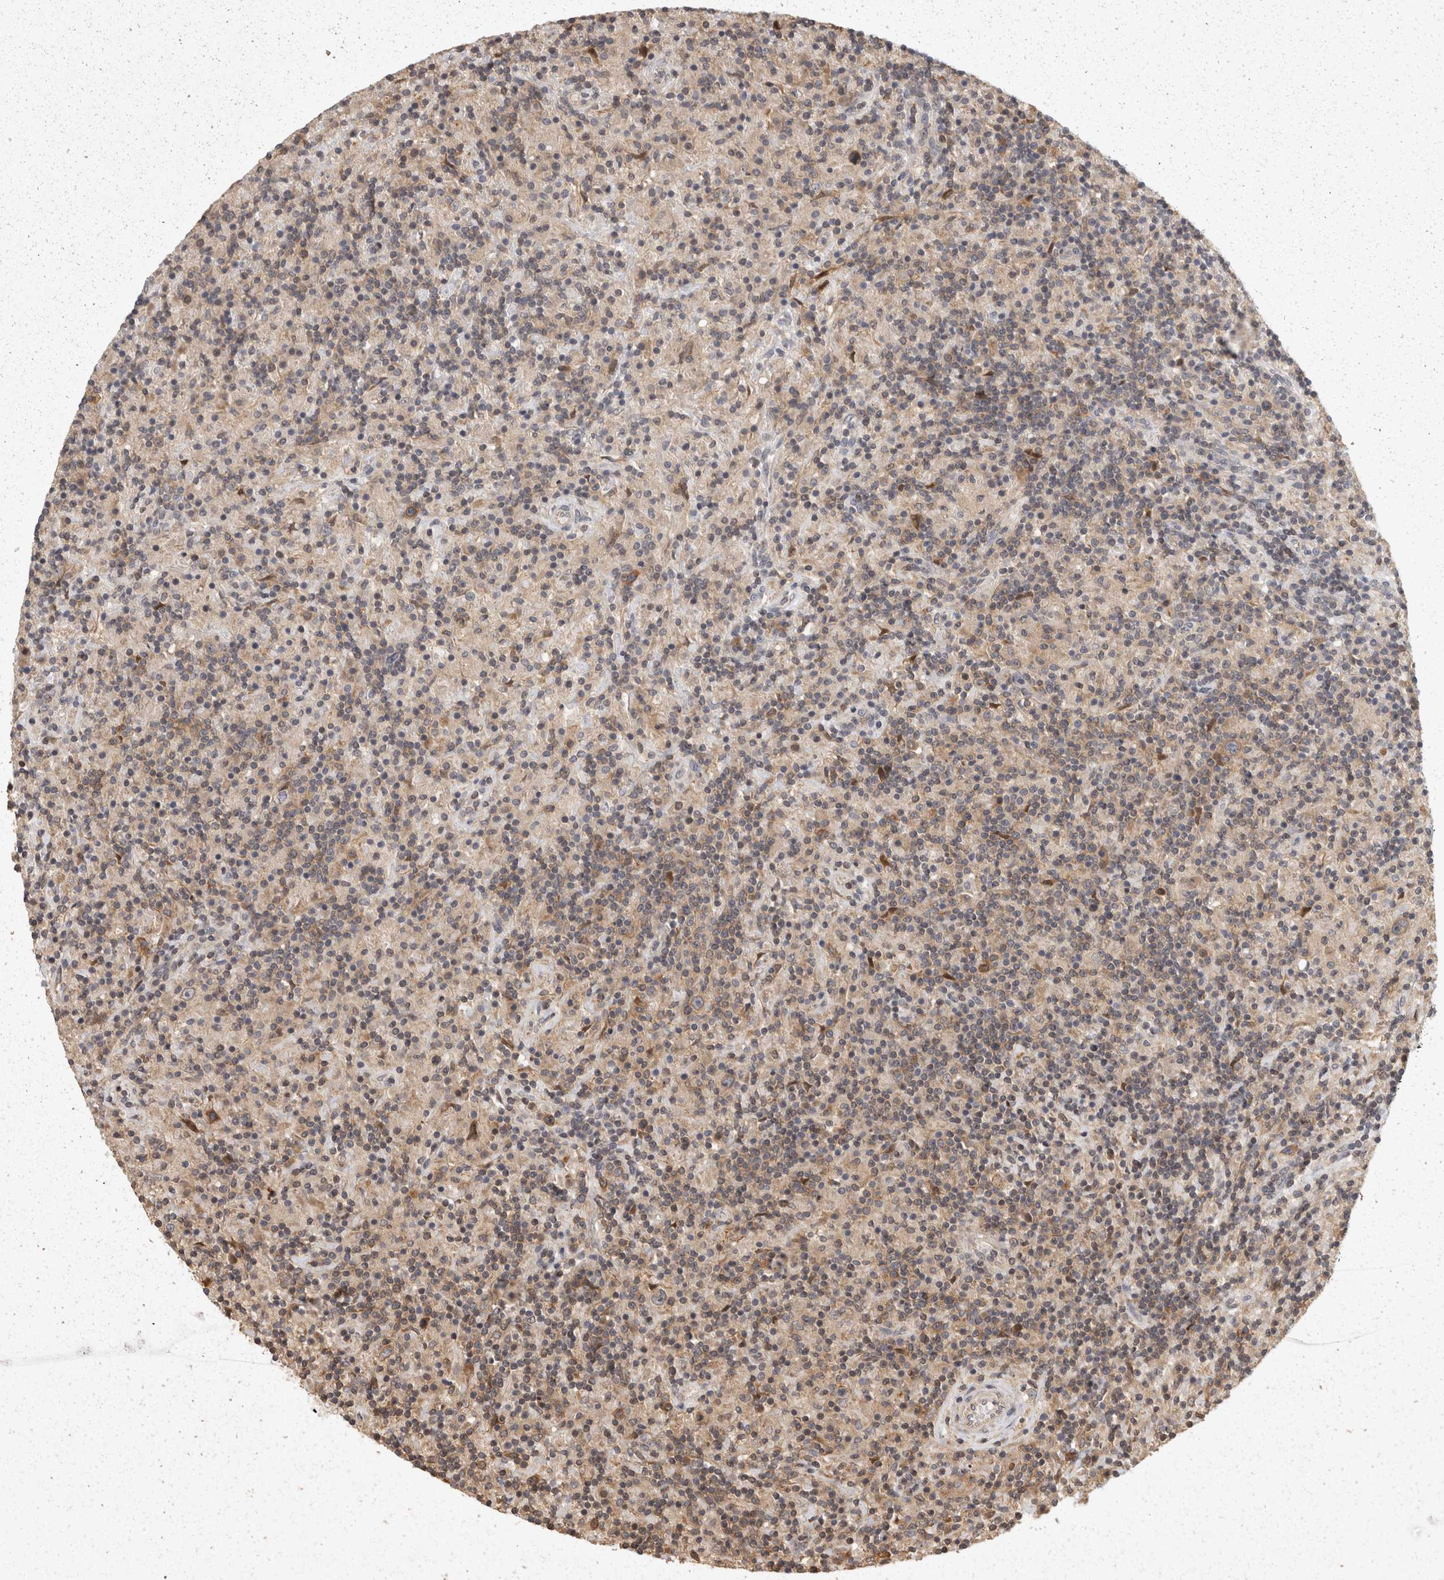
{"staining": {"intensity": "weak", "quantity": "25%-75%", "location": "cytoplasmic/membranous"}, "tissue": "lymphoma", "cell_type": "Tumor cells", "image_type": "cancer", "snomed": [{"axis": "morphology", "description": "Hodgkin's disease, NOS"}, {"axis": "topography", "description": "Lymph node"}], "caption": "The immunohistochemical stain labels weak cytoplasmic/membranous staining in tumor cells of lymphoma tissue.", "gene": "ACAT2", "patient": {"sex": "male", "age": 70}}